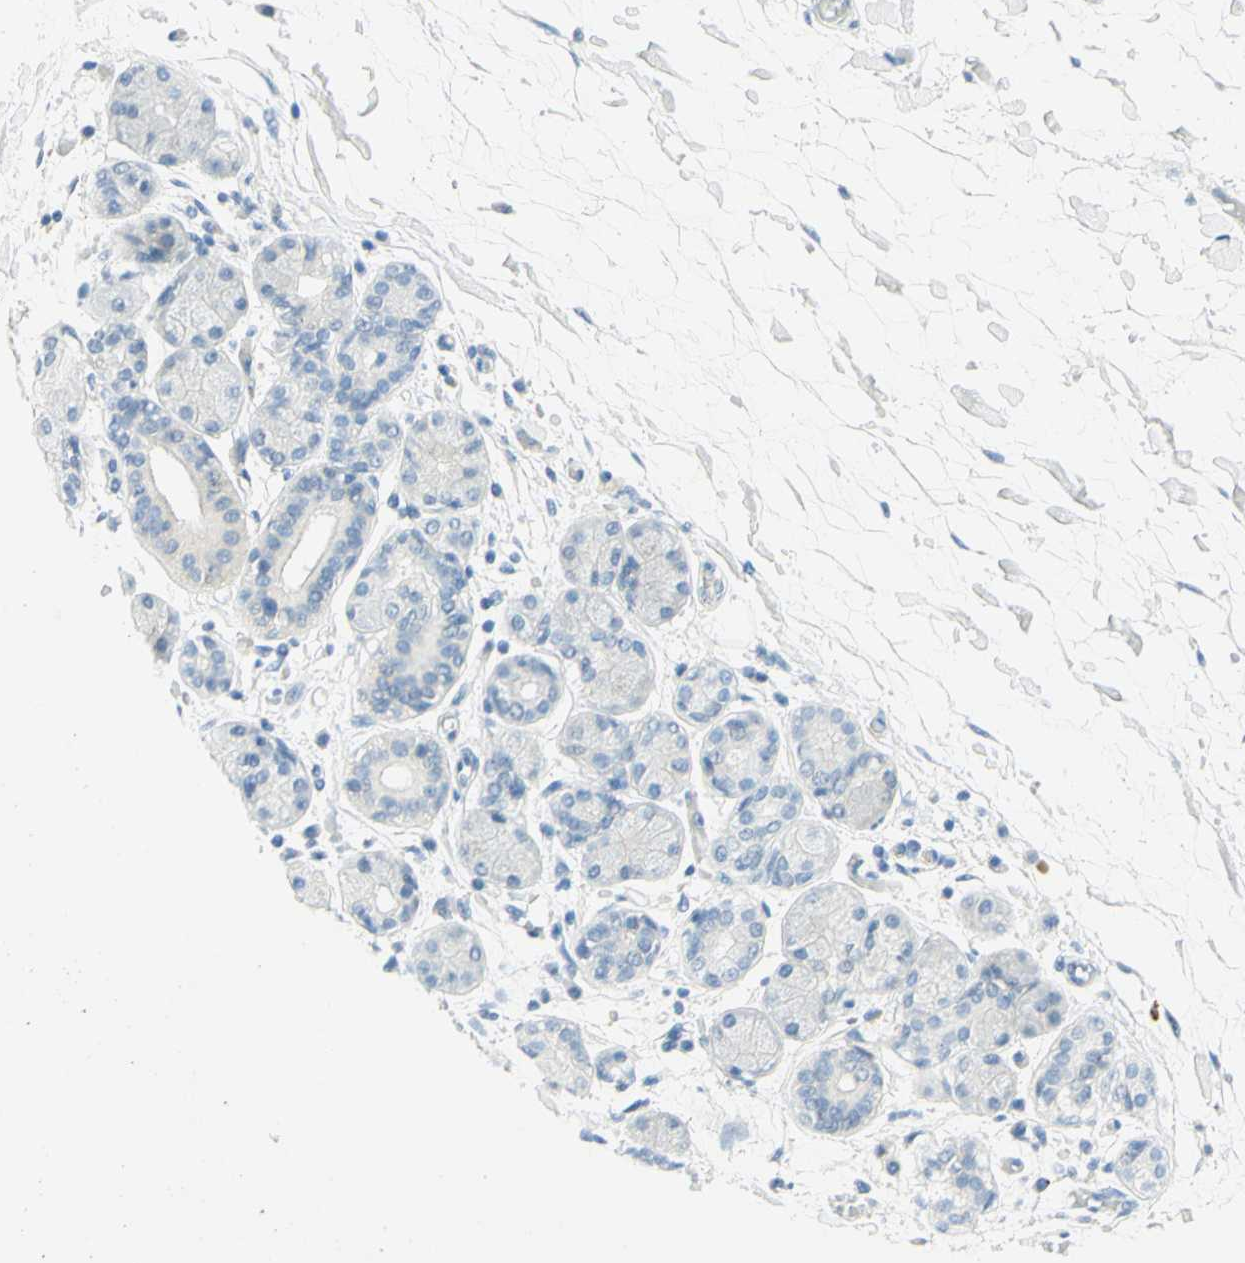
{"staining": {"intensity": "negative", "quantity": "none", "location": "none"}, "tissue": "salivary gland", "cell_type": "Glandular cells", "image_type": "normal", "snomed": [{"axis": "morphology", "description": "Normal tissue, NOS"}, {"axis": "topography", "description": "Salivary gland"}], "caption": "Immunohistochemical staining of unremarkable human salivary gland demonstrates no significant expression in glandular cells.", "gene": "TMEM132D", "patient": {"sex": "female", "age": 24}}